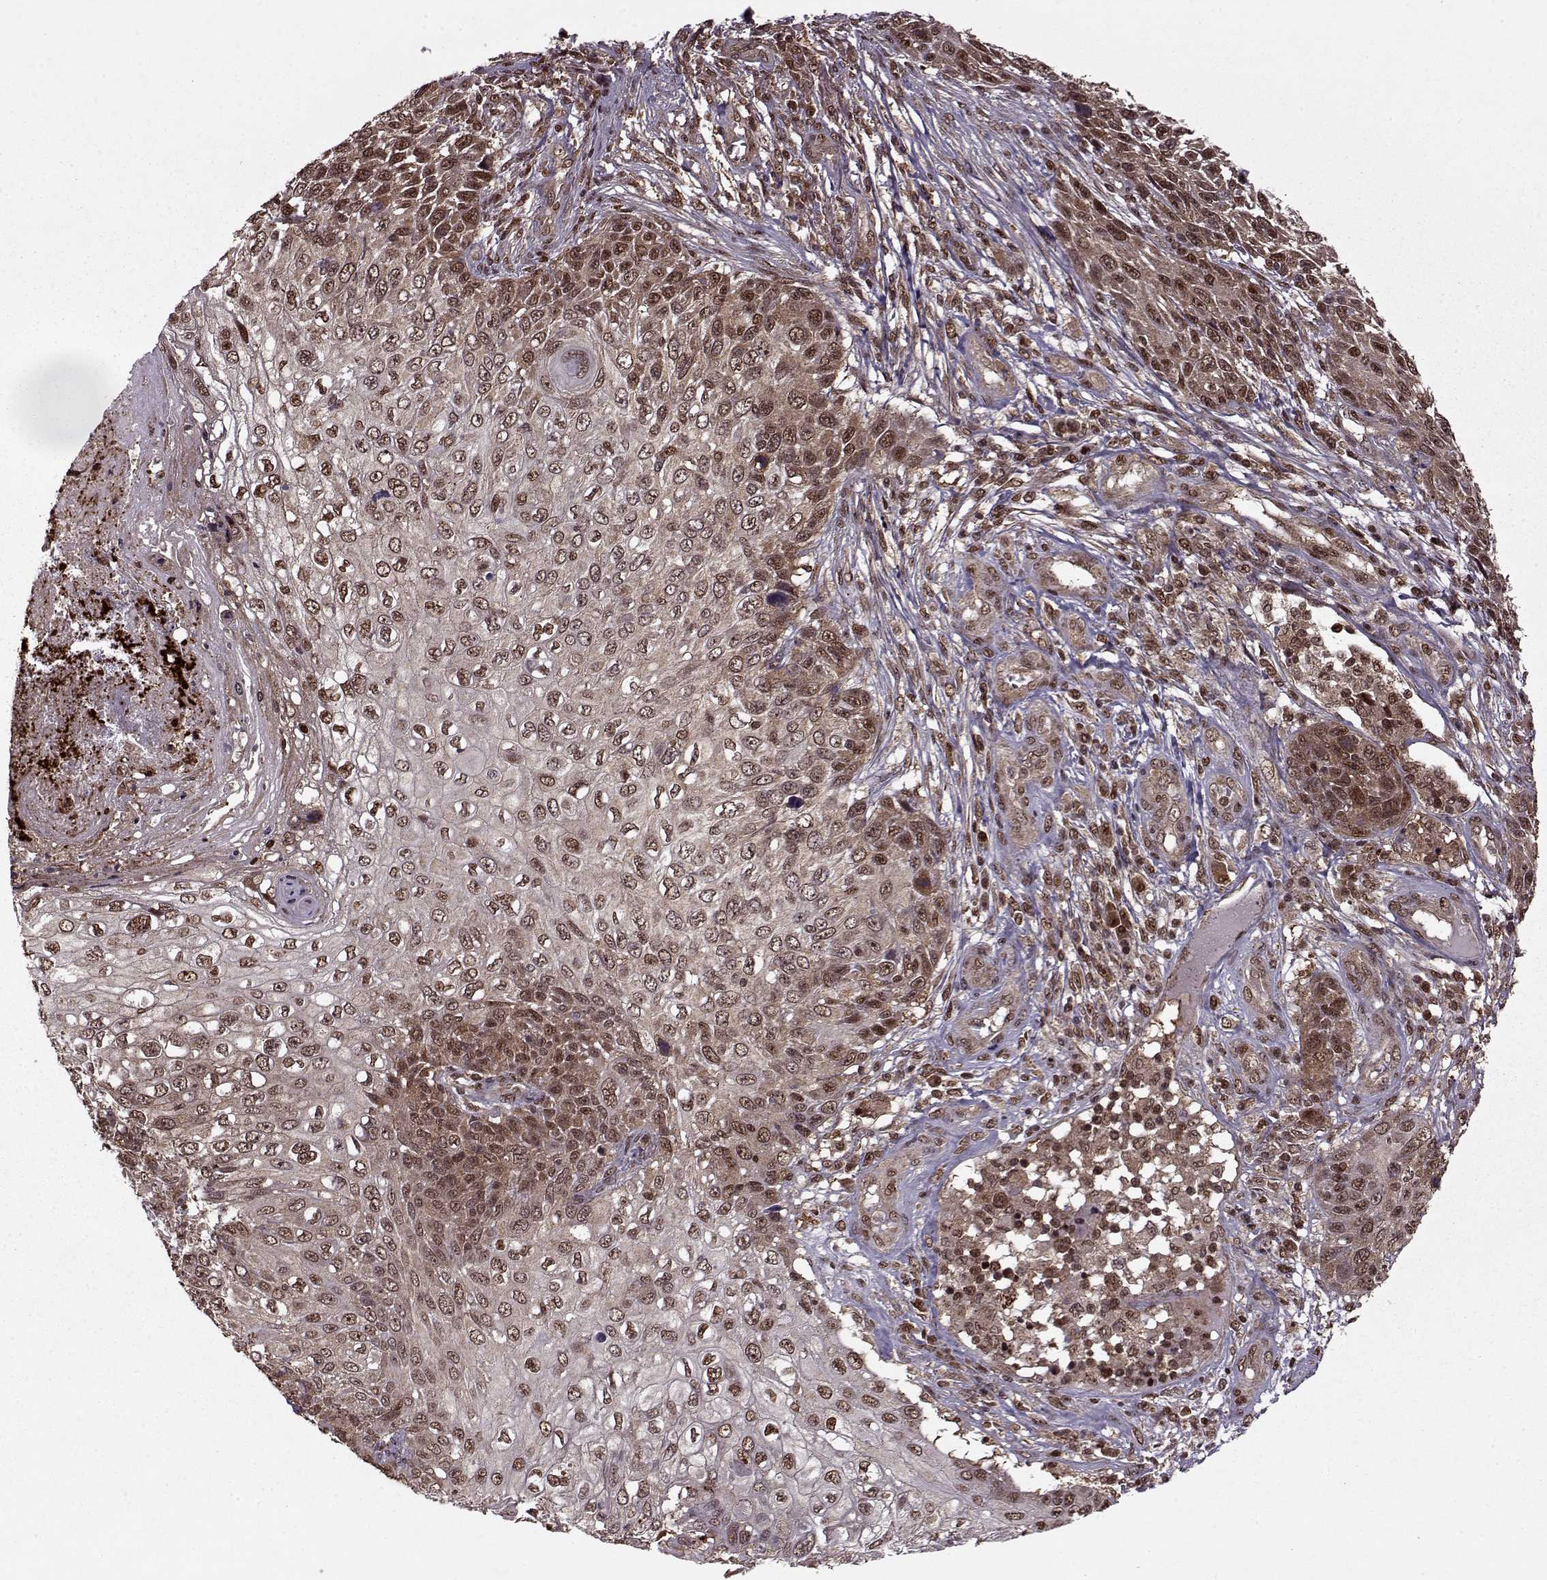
{"staining": {"intensity": "moderate", "quantity": ">75%", "location": "nuclear"}, "tissue": "skin cancer", "cell_type": "Tumor cells", "image_type": "cancer", "snomed": [{"axis": "morphology", "description": "Squamous cell carcinoma, NOS"}, {"axis": "topography", "description": "Skin"}], "caption": "Human skin cancer (squamous cell carcinoma) stained with a brown dye displays moderate nuclear positive expression in about >75% of tumor cells.", "gene": "PSMA7", "patient": {"sex": "male", "age": 92}}